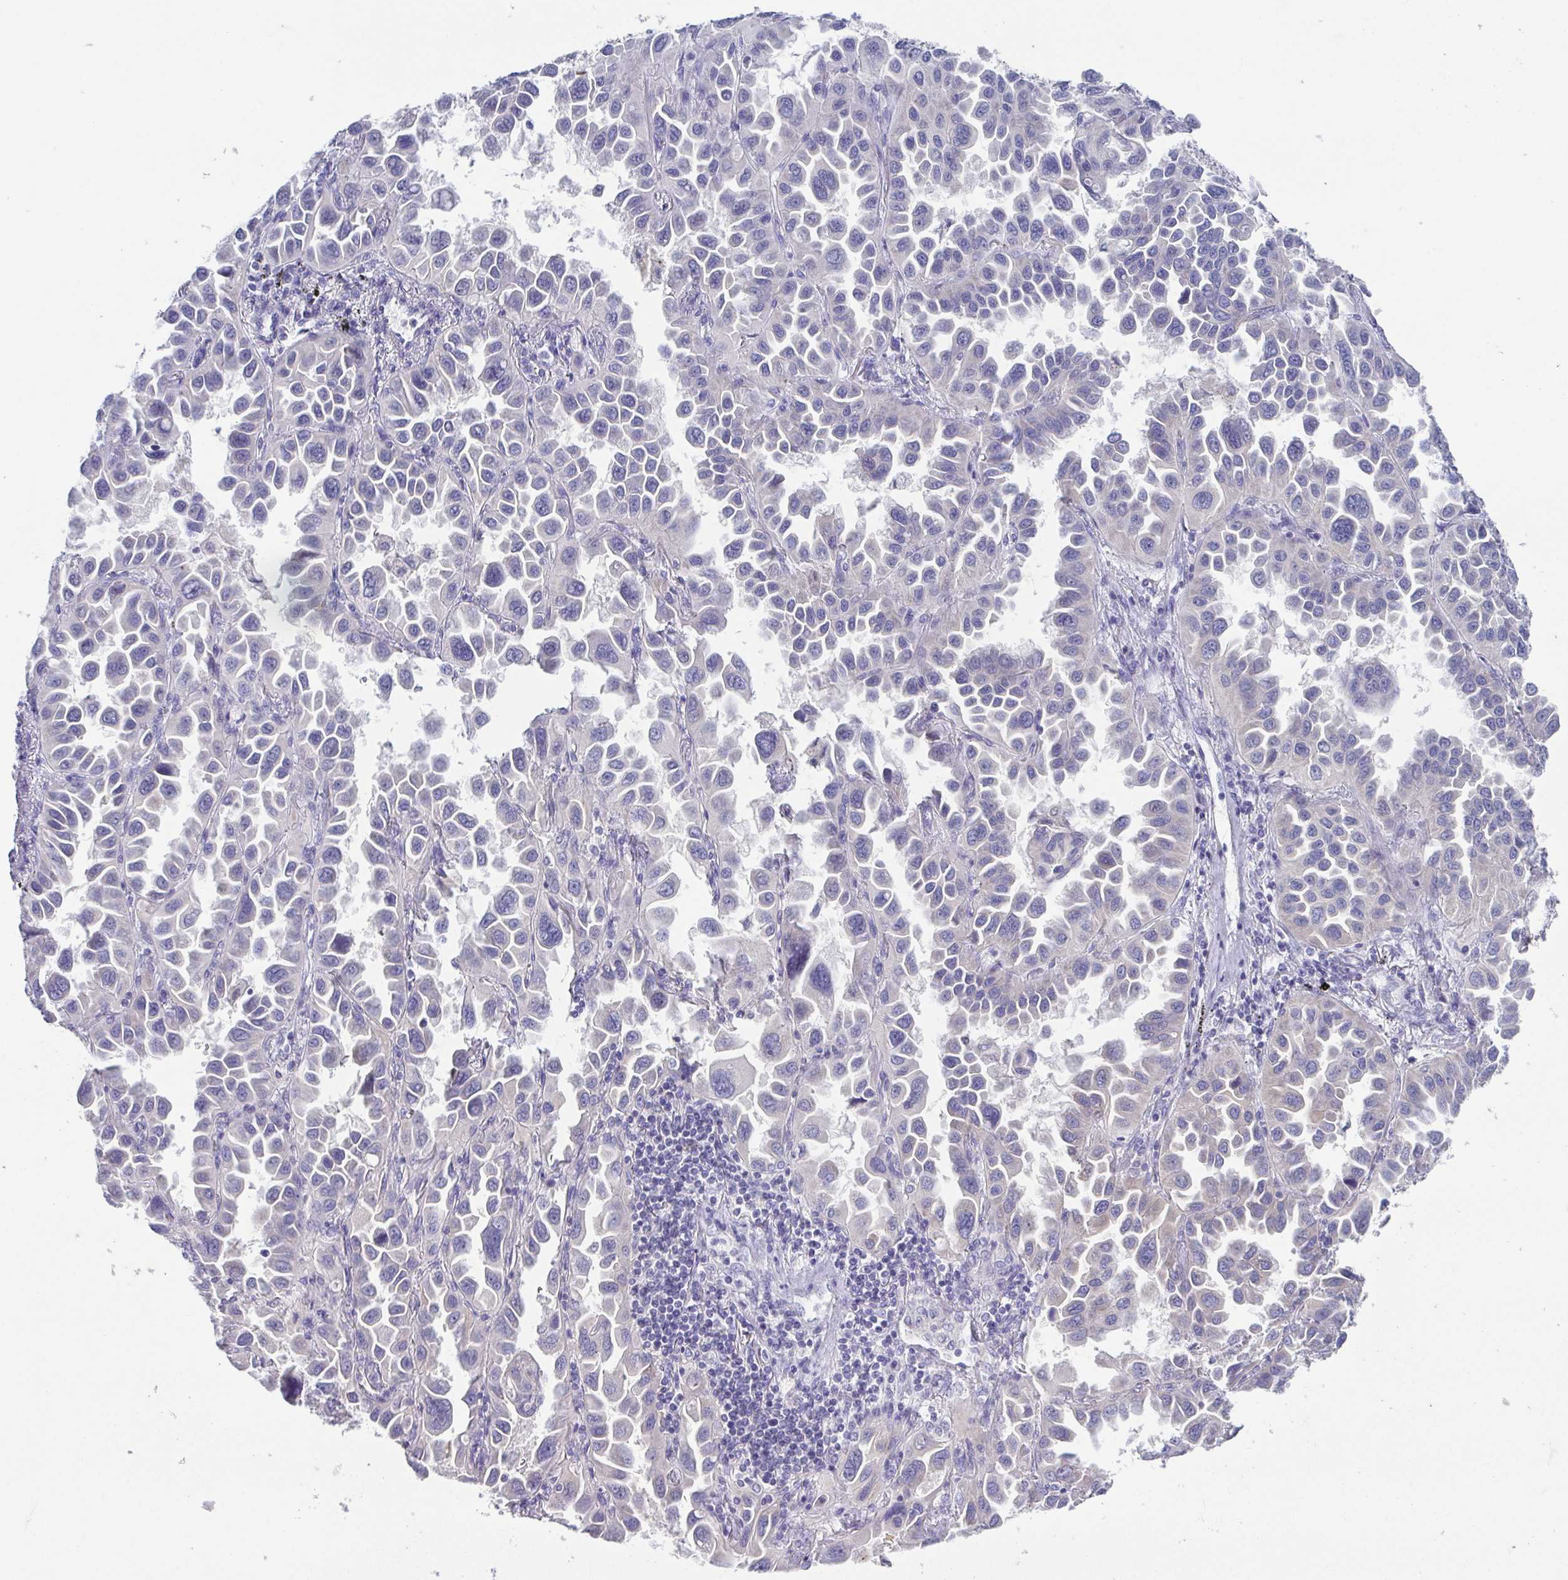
{"staining": {"intensity": "negative", "quantity": "none", "location": "none"}, "tissue": "lung cancer", "cell_type": "Tumor cells", "image_type": "cancer", "snomed": [{"axis": "morphology", "description": "Adenocarcinoma, NOS"}, {"axis": "topography", "description": "Lung"}], "caption": "The immunohistochemistry (IHC) image has no significant positivity in tumor cells of lung cancer (adenocarcinoma) tissue.", "gene": "RDH11", "patient": {"sex": "male", "age": 64}}